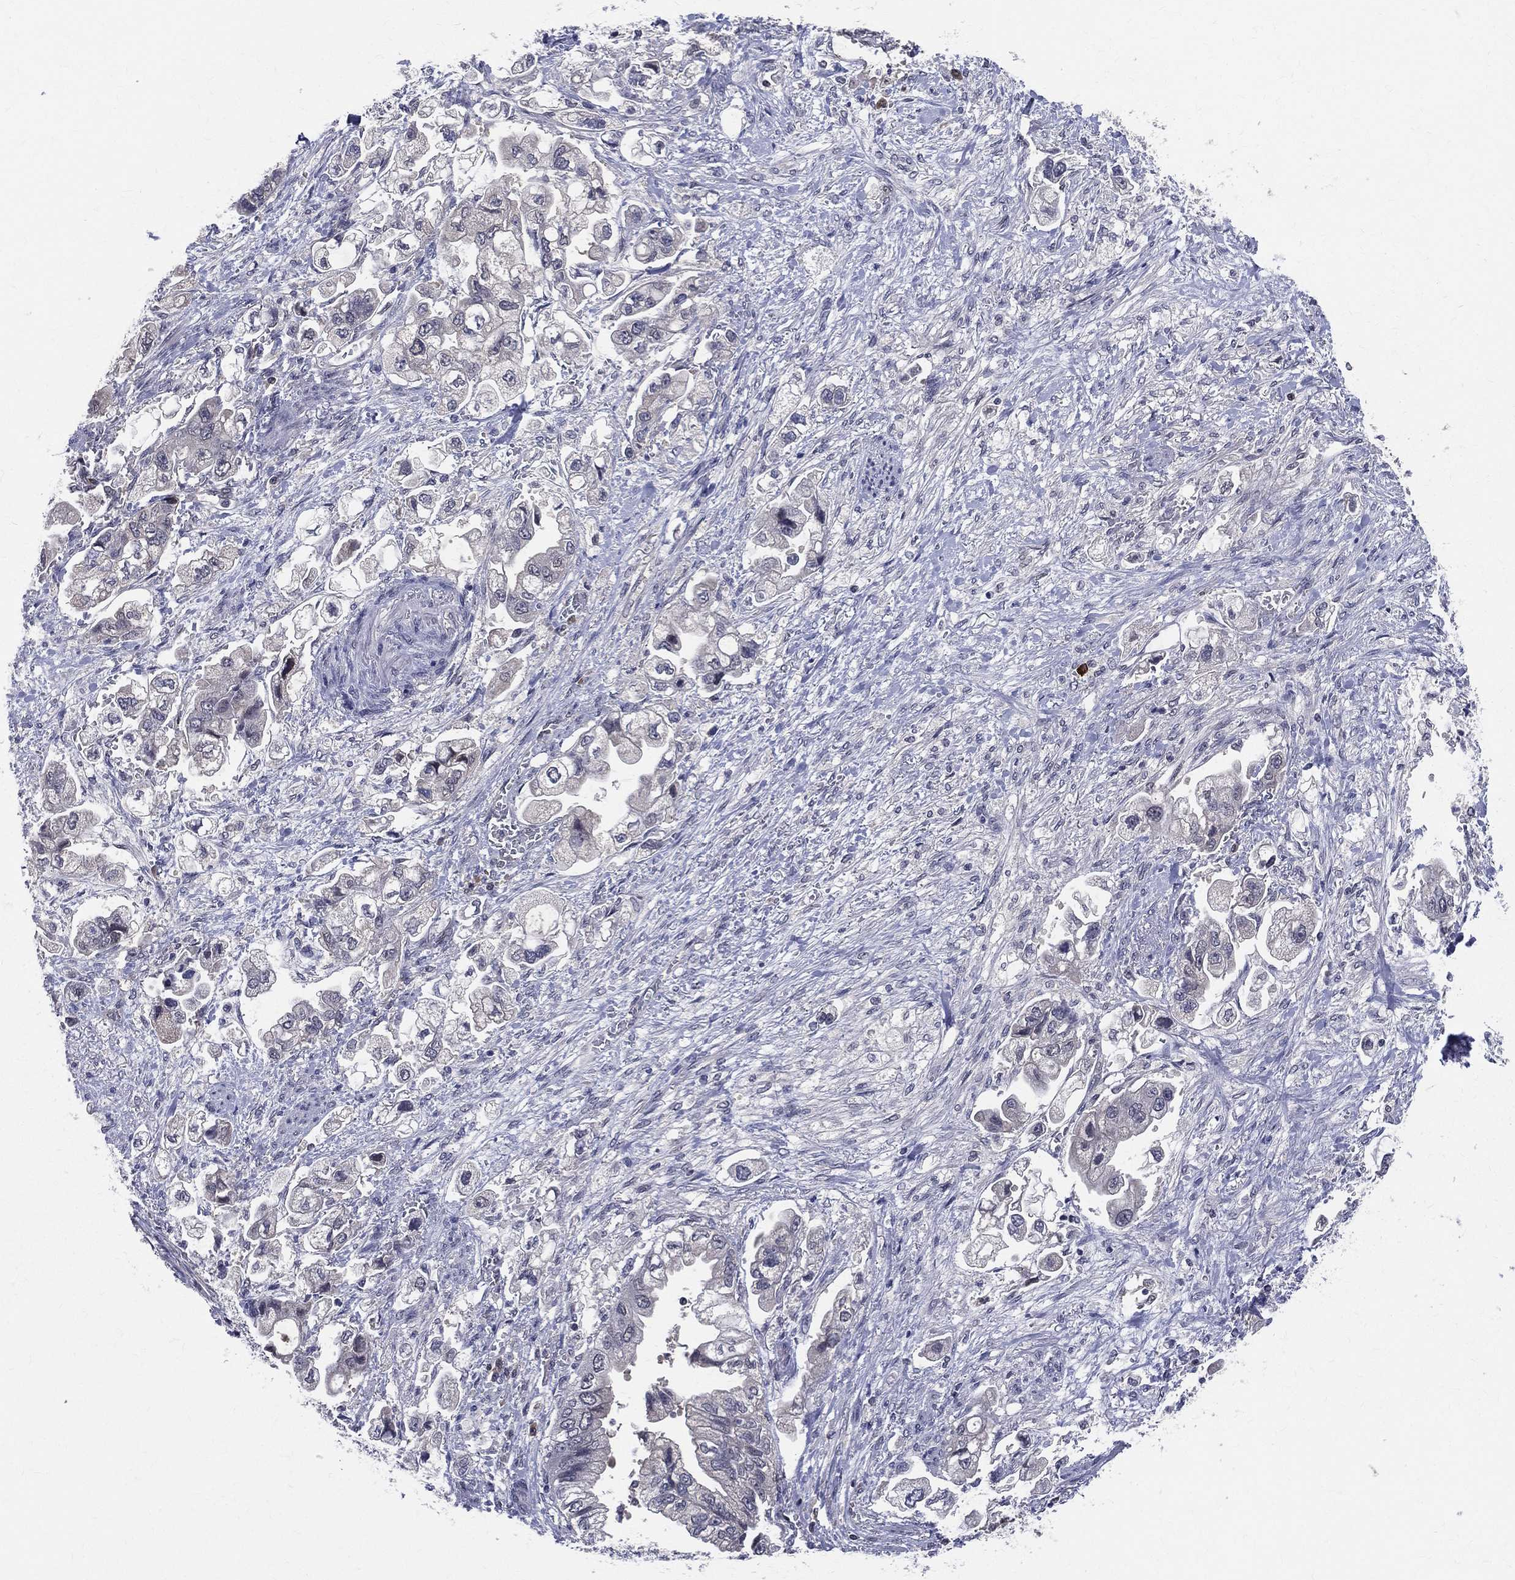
{"staining": {"intensity": "negative", "quantity": "none", "location": "none"}, "tissue": "stomach cancer", "cell_type": "Tumor cells", "image_type": "cancer", "snomed": [{"axis": "morphology", "description": "Normal tissue, NOS"}, {"axis": "morphology", "description": "Adenocarcinoma, NOS"}, {"axis": "topography", "description": "Stomach"}], "caption": "Immunohistochemistry histopathology image of neoplastic tissue: human stomach cancer (adenocarcinoma) stained with DAB (3,3'-diaminobenzidine) exhibits no significant protein positivity in tumor cells.", "gene": "DLG4", "patient": {"sex": "male", "age": 62}}